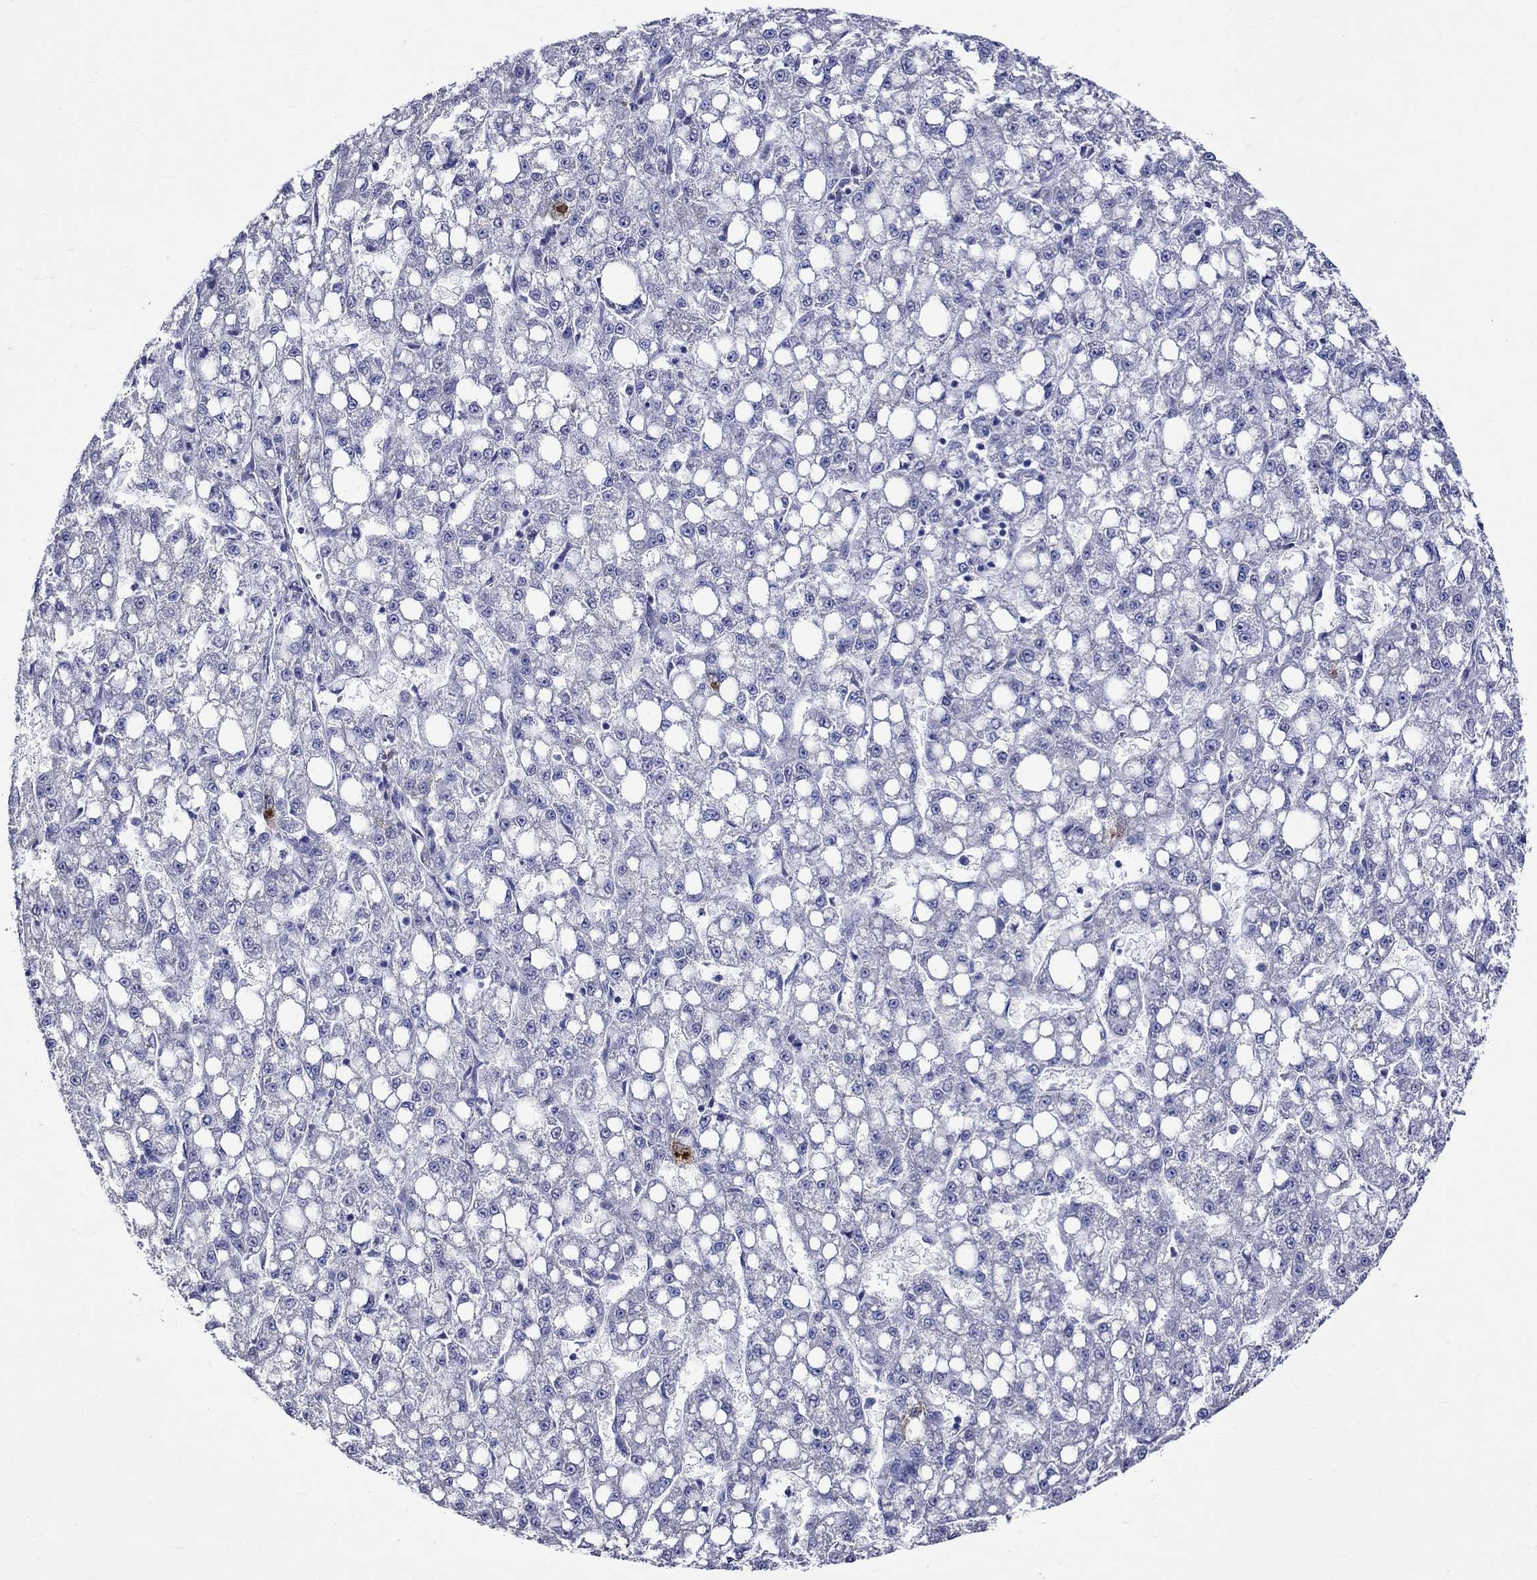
{"staining": {"intensity": "negative", "quantity": "none", "location": "none"}, "tissue": "liver cancer", "cell_type": "Tumor cells", "image_type": "cancer", "snomed": [{"axis": "morphology", "description": "Carcinoma, Hepatocellular, NOS"}, {"axis": "topography", "description": "Liver"}], "caption": "Immunohistochemistry (IHC) histopathology image of neoplastic tissue: human liver hepatocellular carcinoma stained with DAB (3,3'-diaminobenzidine) displays no significant protein positivity in tumor cells. (DAB IHC, high magnification).", "gene": "CRYAB", "patient": {"sex": "female", "age": 65}}